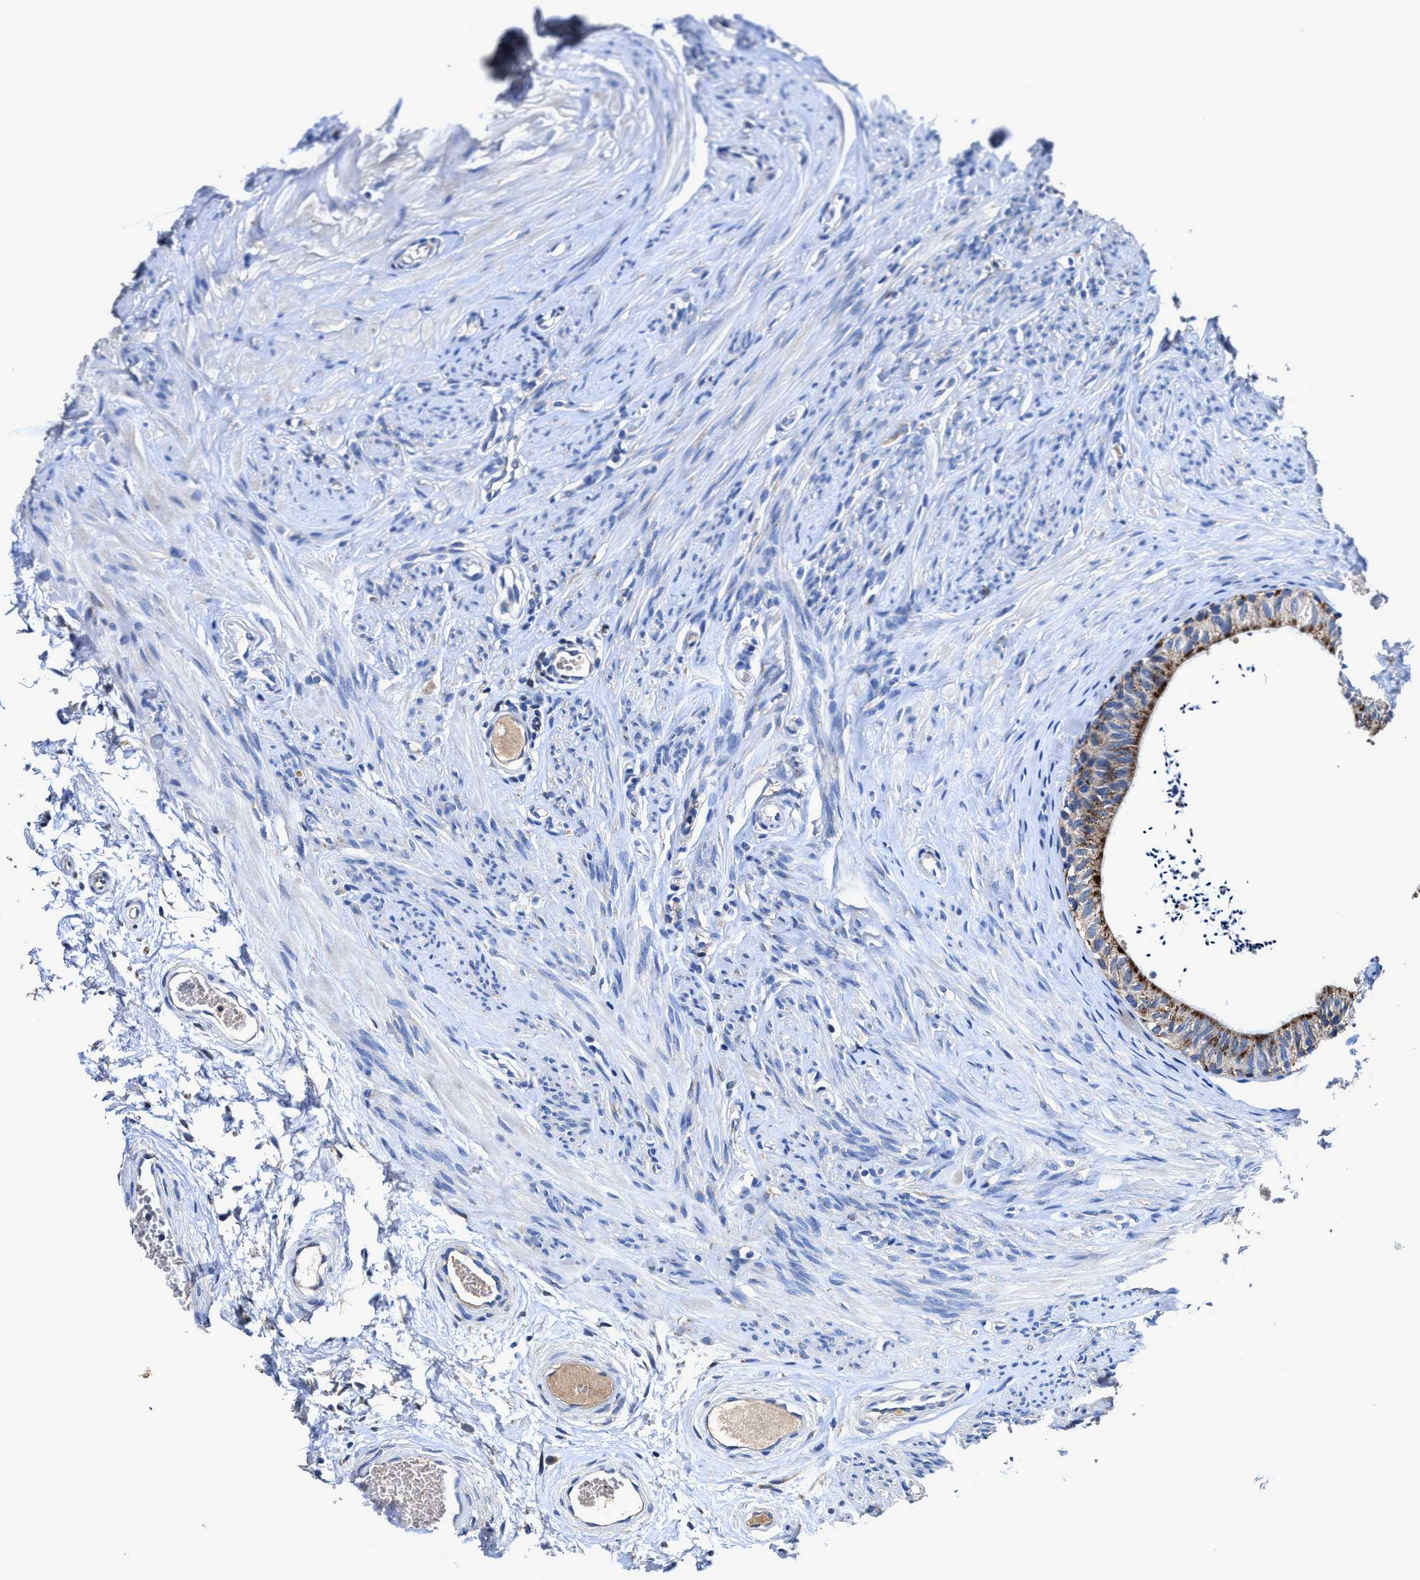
{"staining": {"intensity": "moderate", "quantity": ">75%", "location": "cytoplasmic/membranous"}, "tissue": "epididymis", "cell_type": "Glandular cells", "image_type": "normal", "snomed": [{"axis": "morphology", "description": "Normal tissue, NOS"}, {"axis": "topography", "description": "Epididymis"}], "caption": "A brown stain shows moderate cytoplasmic/membranous positivity of a protein in glandular cells of benign human epididymis. The protein of interest is shown in brown color, while the nuclei are stained blue.", "gene": "UBR4", "patient": {"sex": "male", "age": 56}}